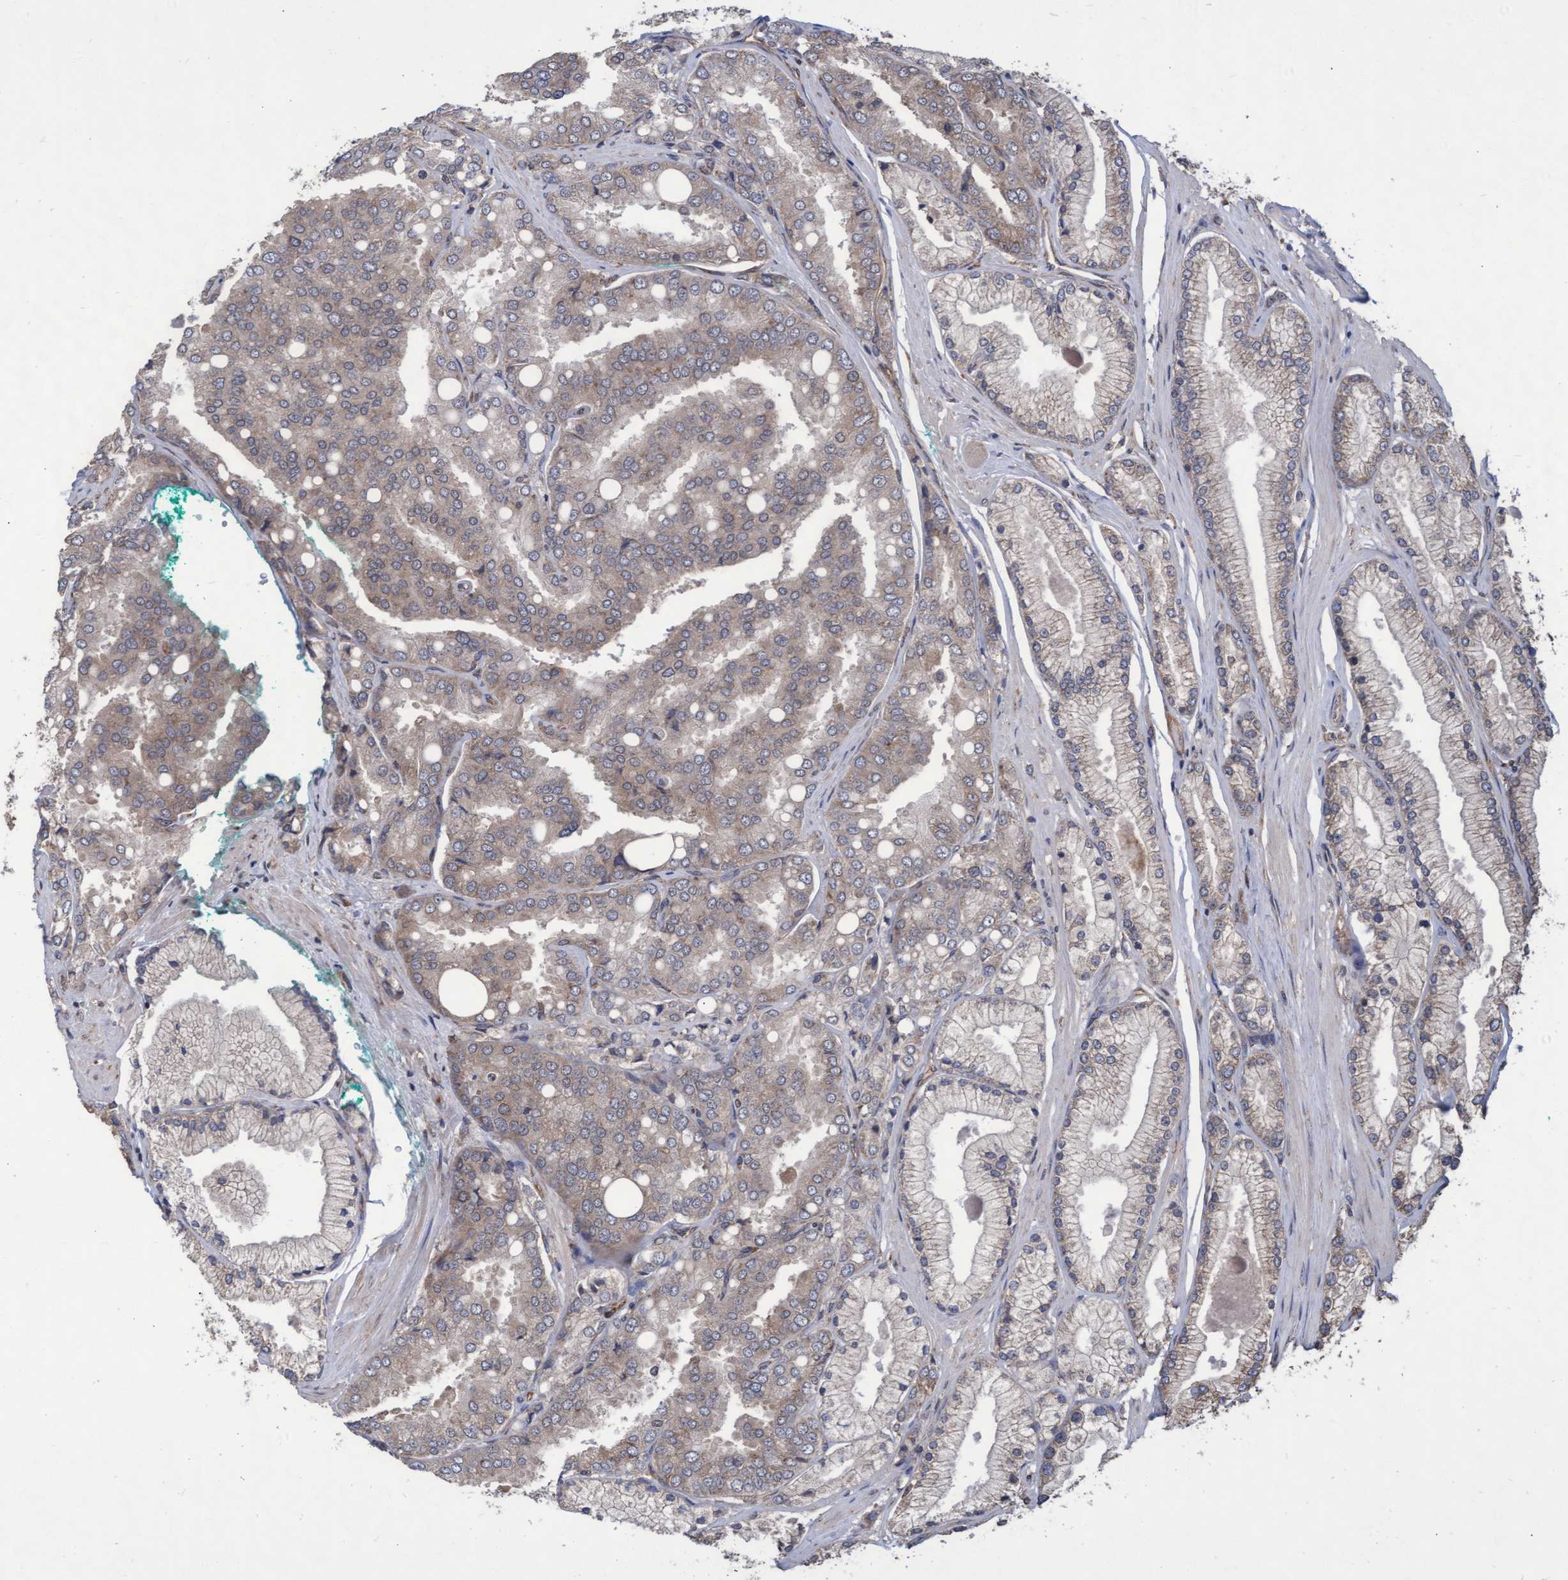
{"staining": {"intensity": "moderate", "quantity": "<25%", "location": "cytoplasmic/membranous"}, "tissue": "prostate cancer", "cell_type": "Tumor cells", "image_type": "cancer", "snomed": [{"axis": "morphology", "description": "Adenocarcinoma, High grade"}, {"axis": "topography", "description": "Prostate"}], "caption": "Immunohistochemistry (DAB (3,3'-diaminobenzidine)) staining of prostate cancer shows moderate cytoplasmic/membranous protein positivity in about <25% of tumor cells.", "gene": "ABCF2", "patient": {"sex": "male", "age": 50}}